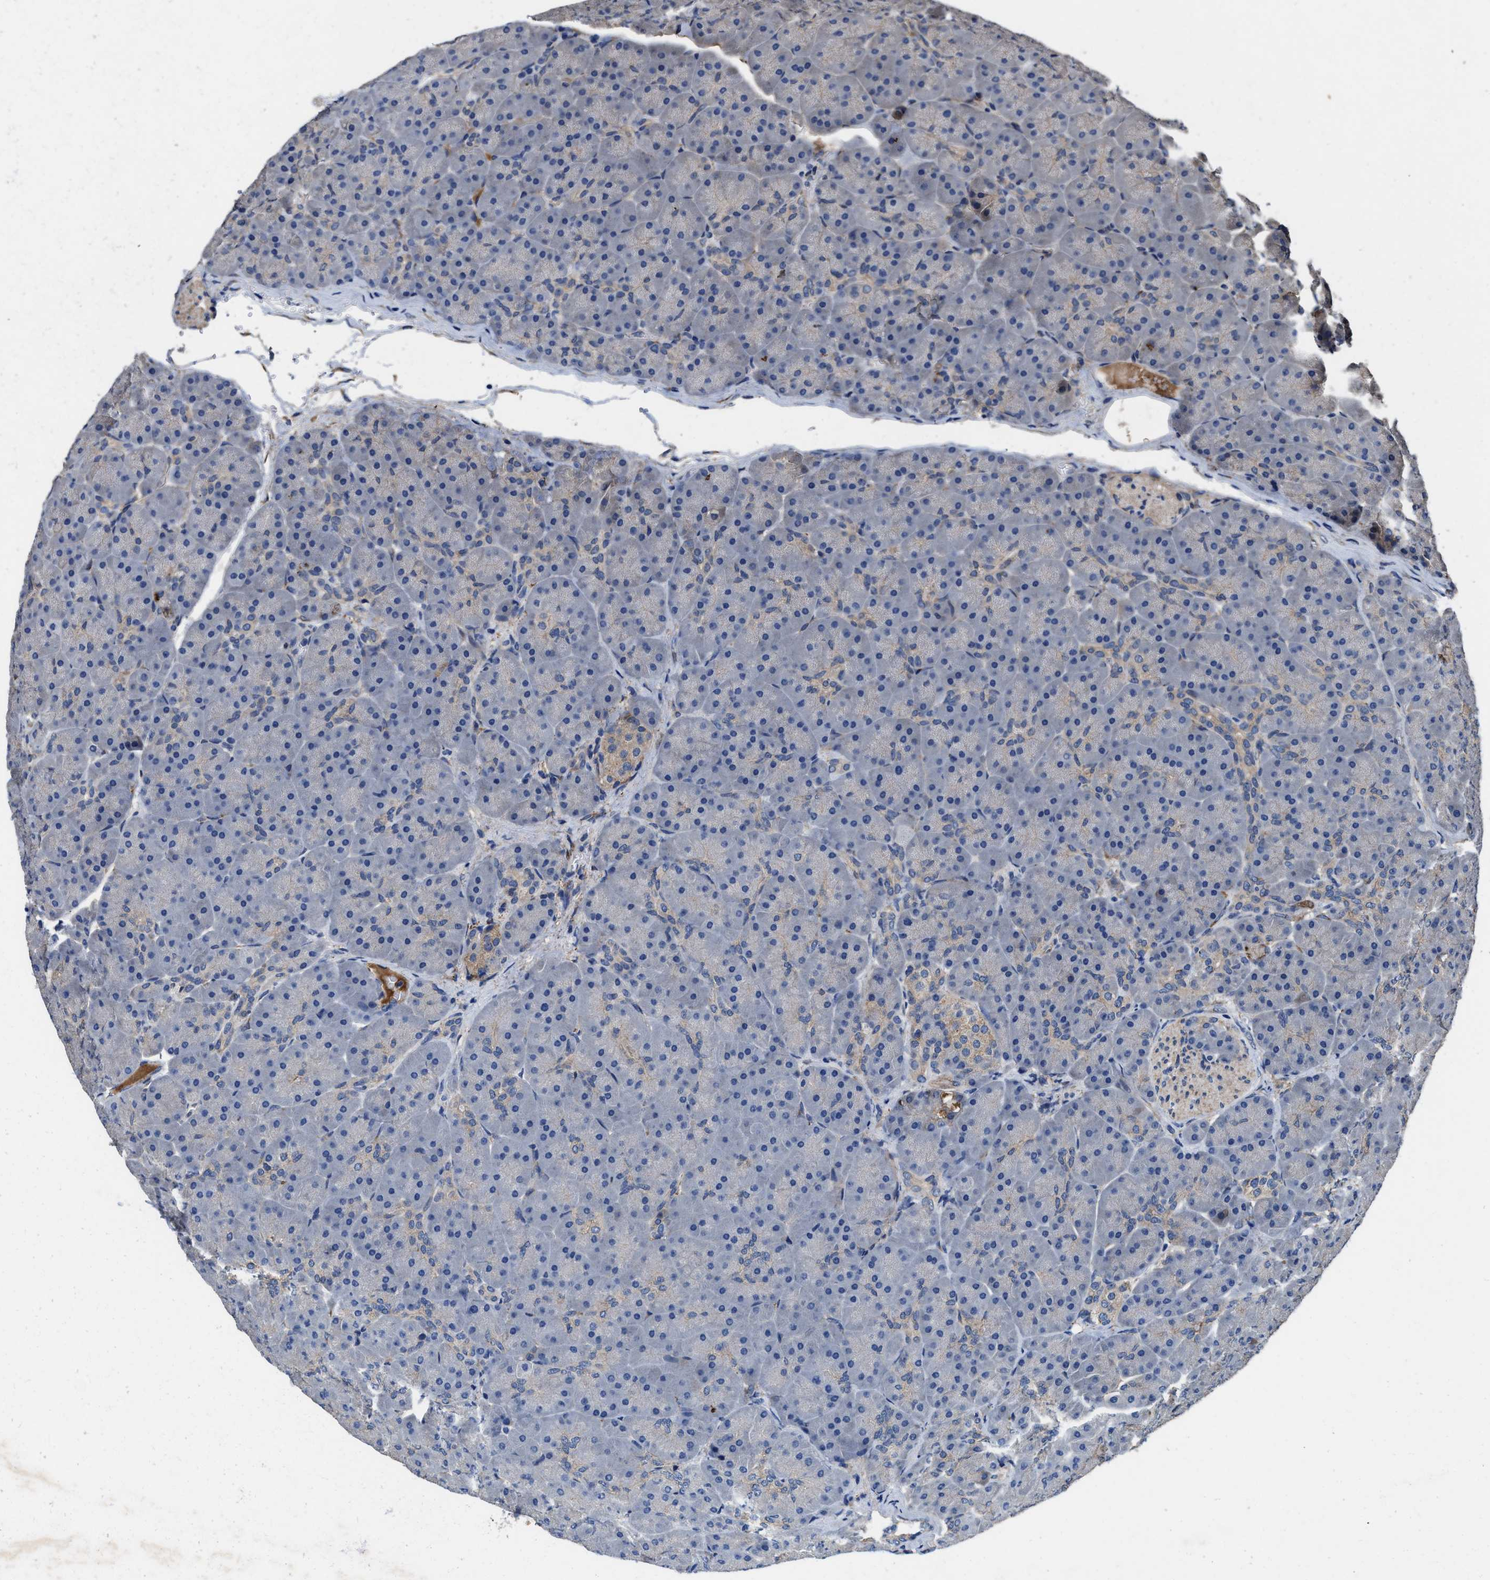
{"staining": {"intensity": "negative", "quantity": "none", "location": "none"}, "tissue": "pancreas", "cell_type": "Exocrine glandular cells", "image_type": "normal", "snomed": [{"axis": "morphology", "description": "Normal tissue, NOS"}, {"axis": "topography", "description": "Pancreas"}], "caption": "Immunohistochemistry (IHC) photomicrograph of benign pancreas: pancreas stained with DAB exhibits no significant protein staining in exocrine glandular cells.", "gene": "IDNK", "patient": {"sex": "male", "age": 66}}